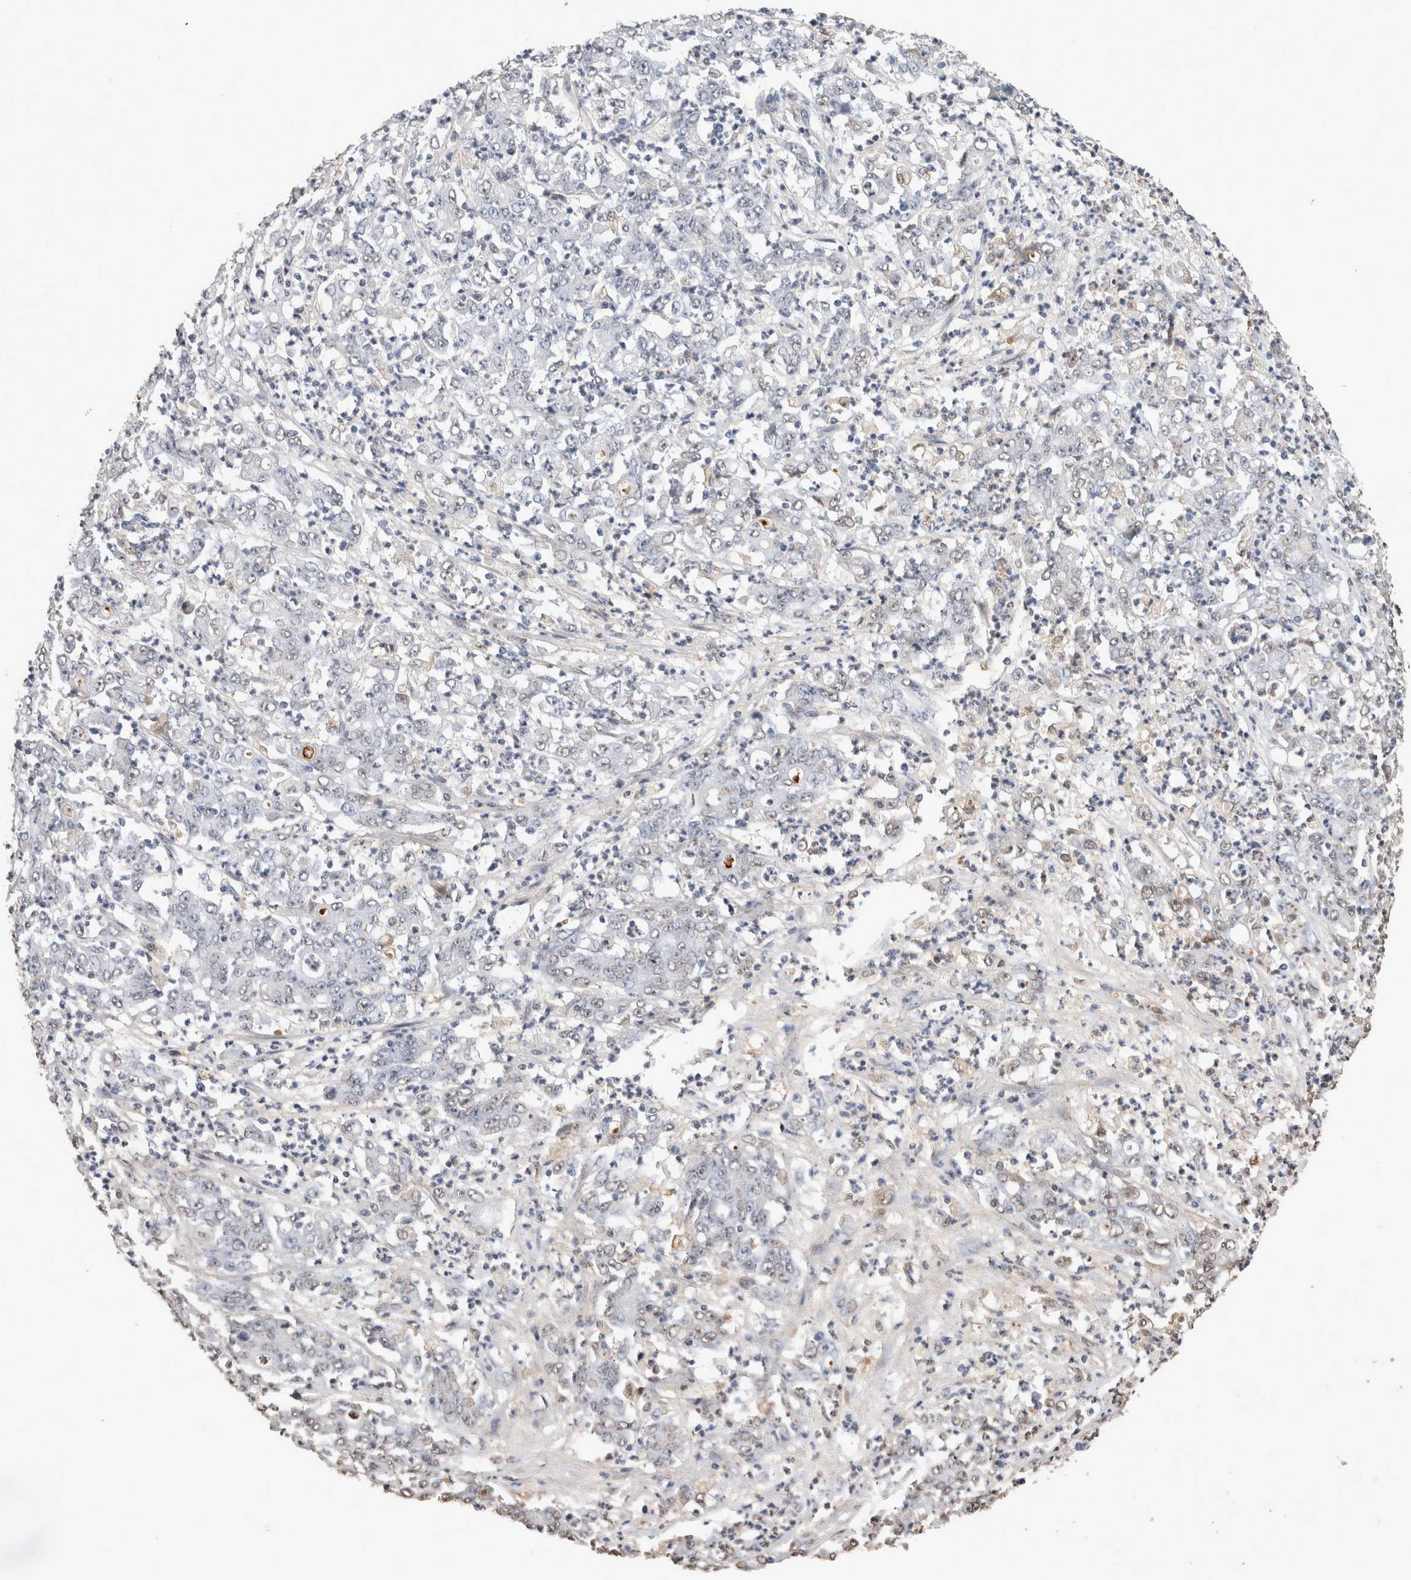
{"staining": {"intensity": "negative", "quantity": "none", "location": "none"}, "tissue": "stomach cancer", "cell_type": "Tumor cells", "image_type": "cancer", "snomed": [{"axis": "morphology", "description": "Adenocarcinoma, NOS"}, {"axis": "topography", "description": "Stomach, lower"}], "caption": "Immunohistochemistry (IHC) micrograph of human stomach cancer (adenocarcinoma) stained for a protein (brown), which demonstrates no staining in tumor cells.", "gene": "LTBP1", "patient": {"sex": "female", "age": 71}}